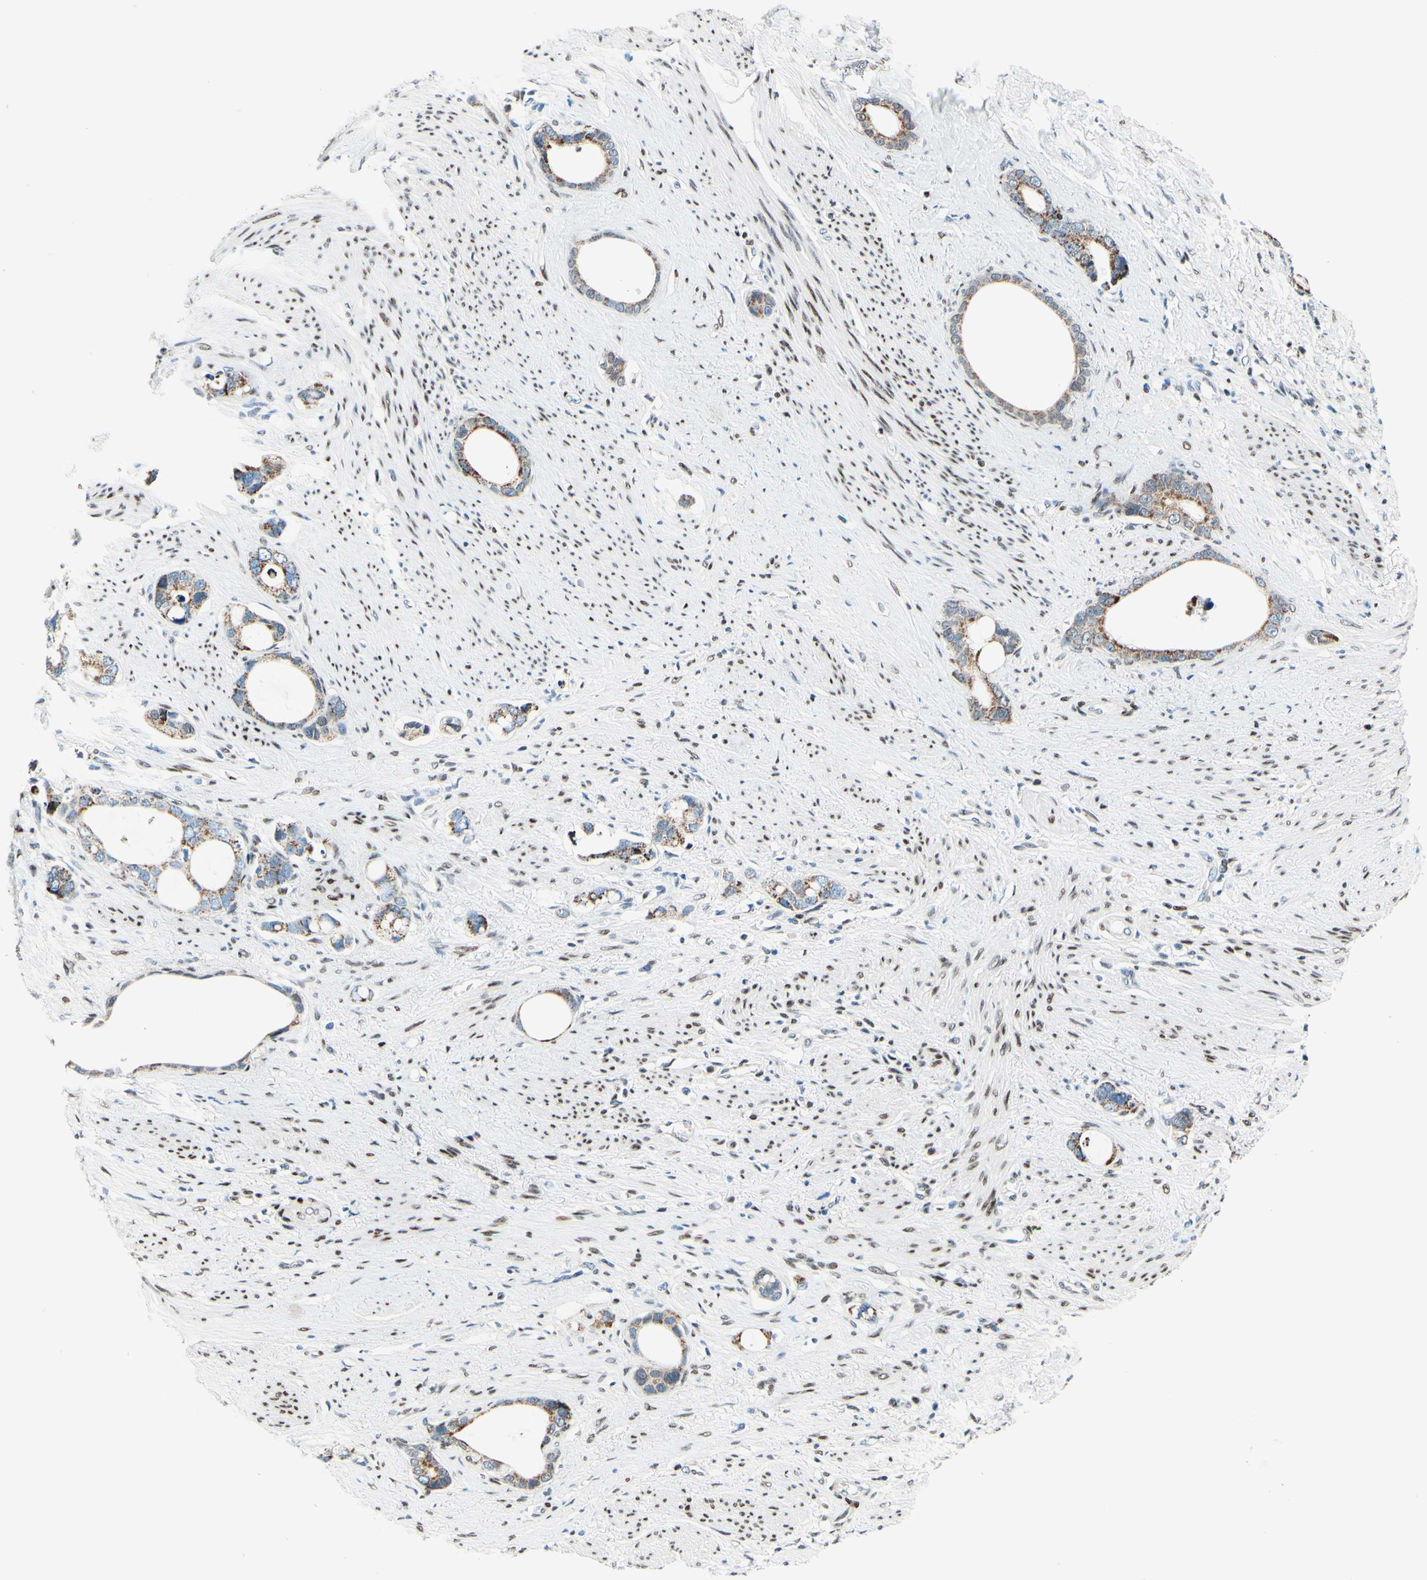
{"staining": {"intensity": "weak", "quantity": ">75%", "location": "cytoplasmic/membranous"}, "tissue": "stomach cancer", "cell_type": "Tumor cells", "image_type": "cancer", "snomed": [{"axis": "morphology", "description": "Adenocarcinoma, NOS"}, {"axis": "topography", "description": "Stomach"}], "caption": "Immunohistochemical staining of human stomach cancer demonstrates low levels of weak cytoplasmic/membranous staining in about >75% of tumor cells.", "gene": "CBX7", "patient": {"sex": "female", "age": 75}}